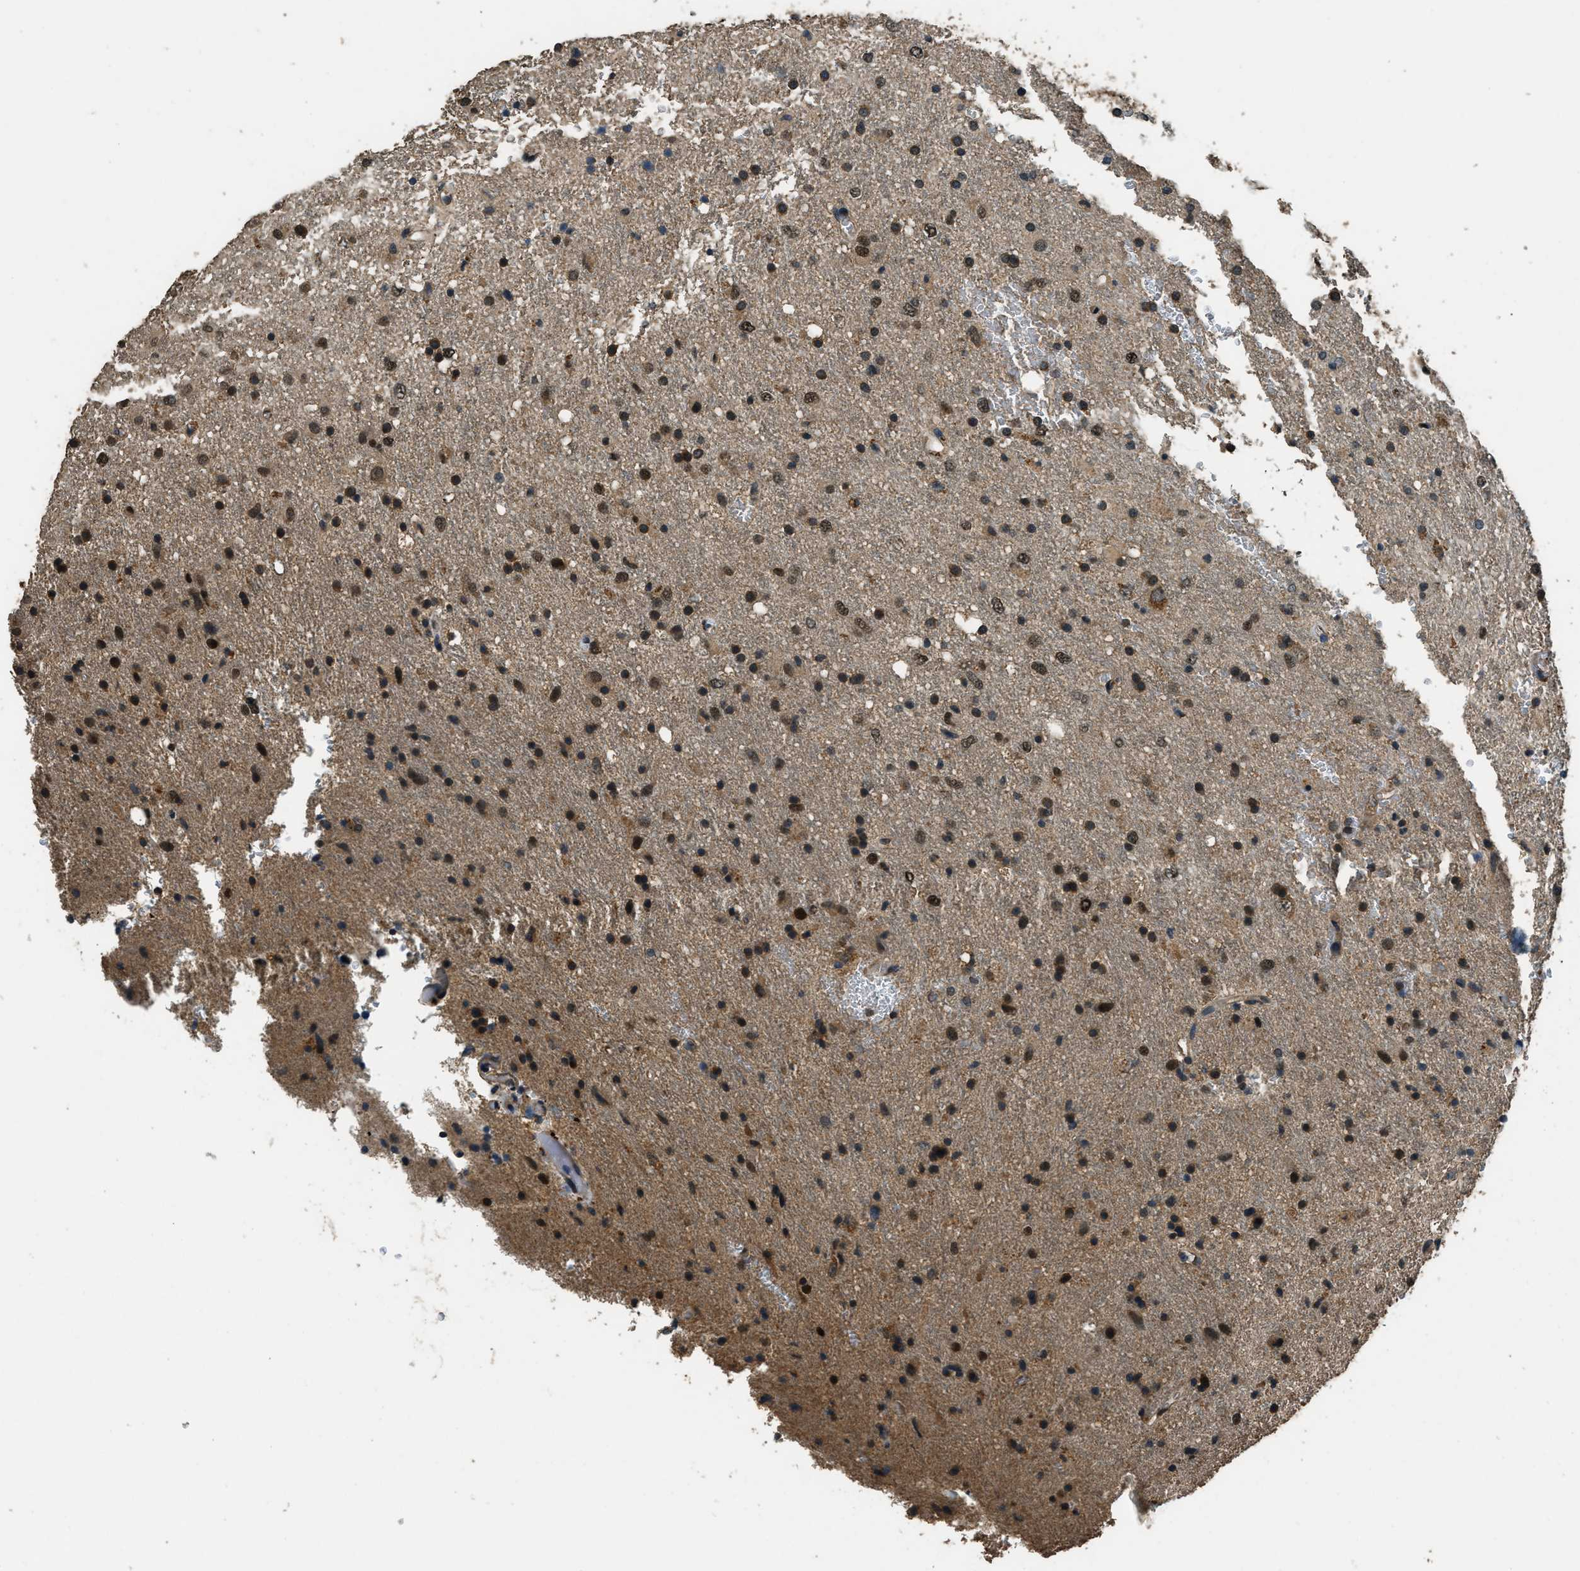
{"staining": {"intensity": "moderate", "quantity": ">75%", "location": "nuclear"}, "tissue": "glioma", "cell_type": "Tumor cells", "image_type": "cancer", "snomed": [{"axis": "morphology", "description": "Glioma, malignant, Low grade"}, {"axis": "topography", "description": "Brain"}], "caption": "Immunohistochemical staining of human low-grade glioma (malignant) reveals moderate nuclear protein positivity in about >75% of tumor cells.", "gene": "SALL3", "patient": {"sex": "male", "age": 77}}